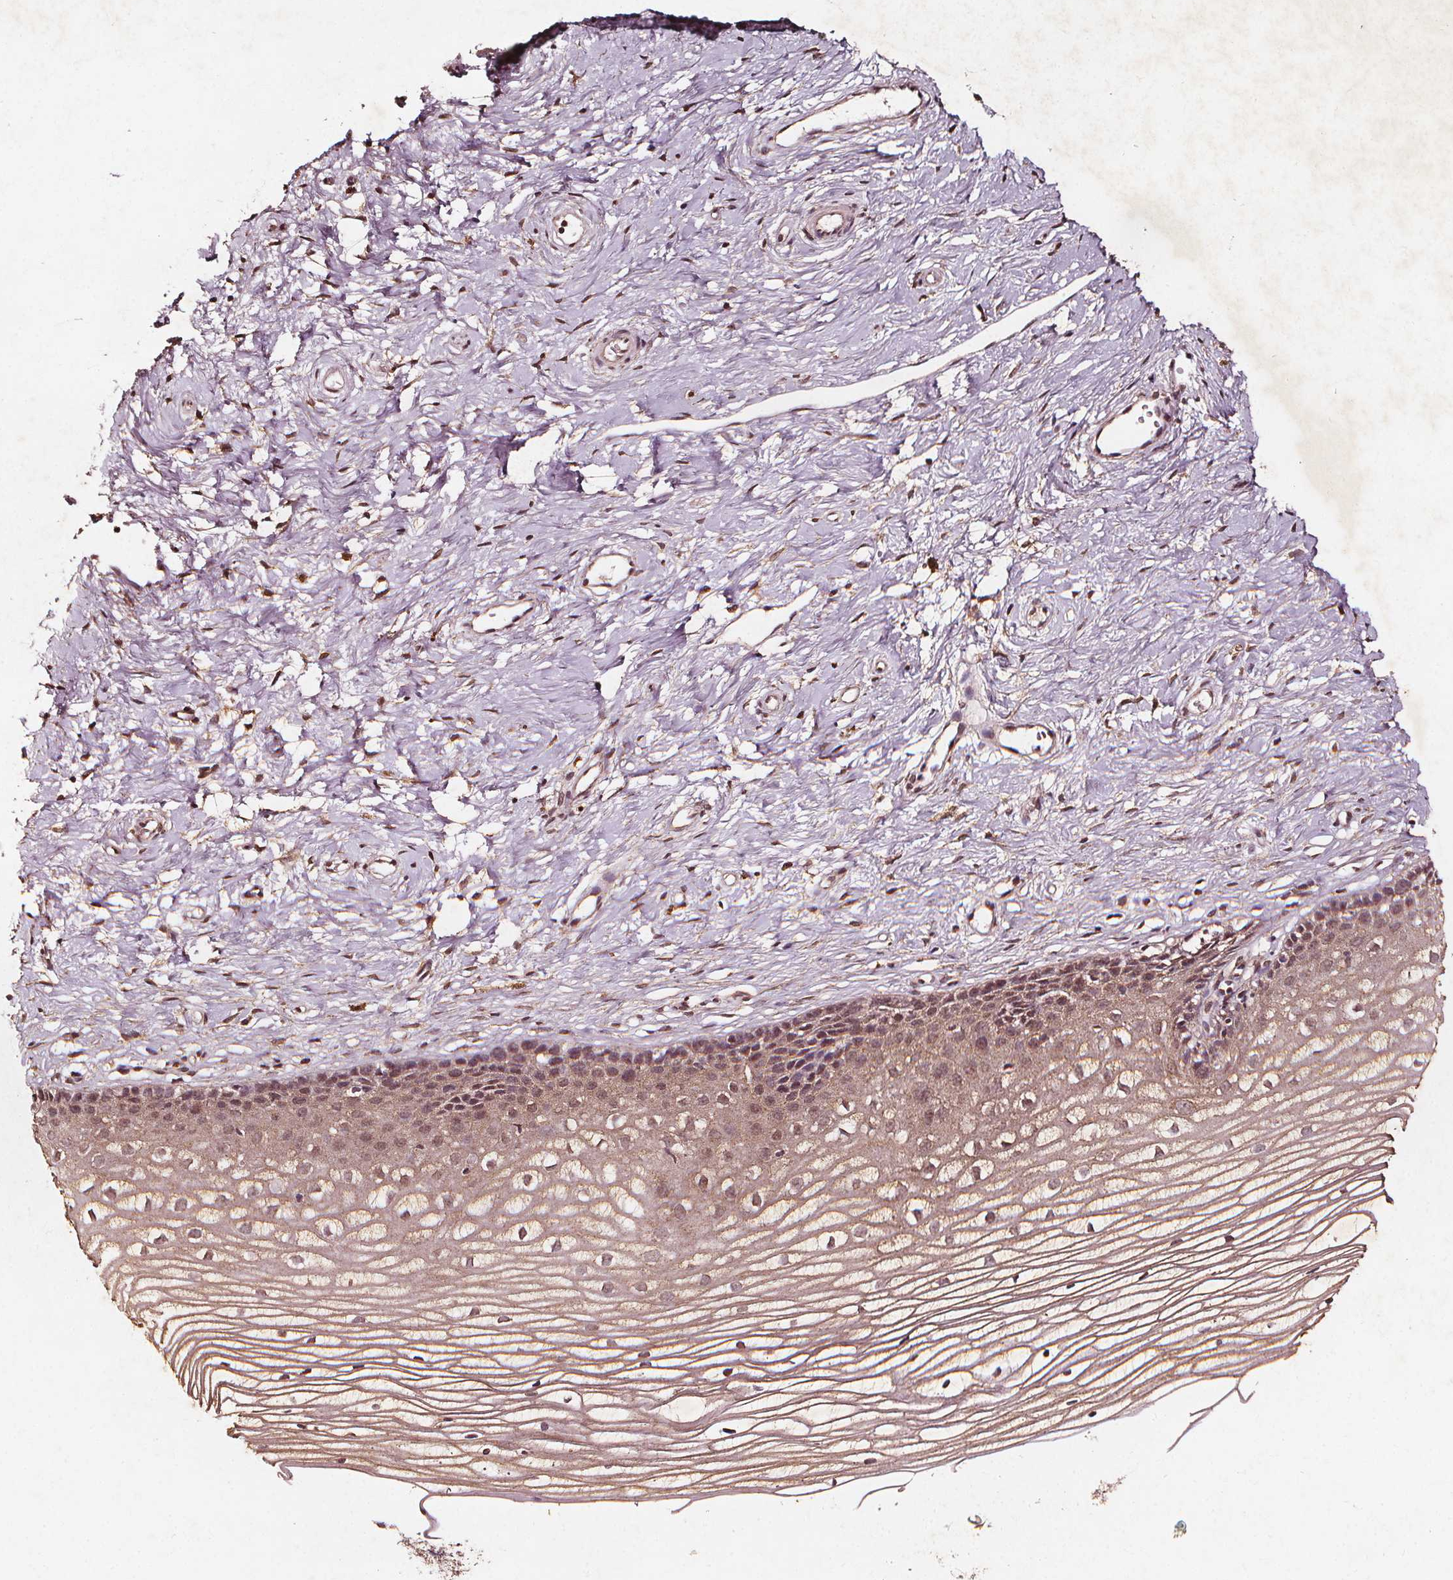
{"staining": {"intensity": "weak", "quantity": "25%-75%", "location": "cytoplasmic/membranous"}, "tissue": "cervix", "cell_type": "Glandular cells", "image_type": "normal", "snomed": [{"axis": "morphology", "description": "Normal tissue, NOS"}, {"axis": "topography", "description": "Cervix"}], "caption": "Cervix stained with a protein marker exhibits weak staining in glandular cells.", "gene": "ABCA1", "patient": {"sex": "female", "age": 40}}